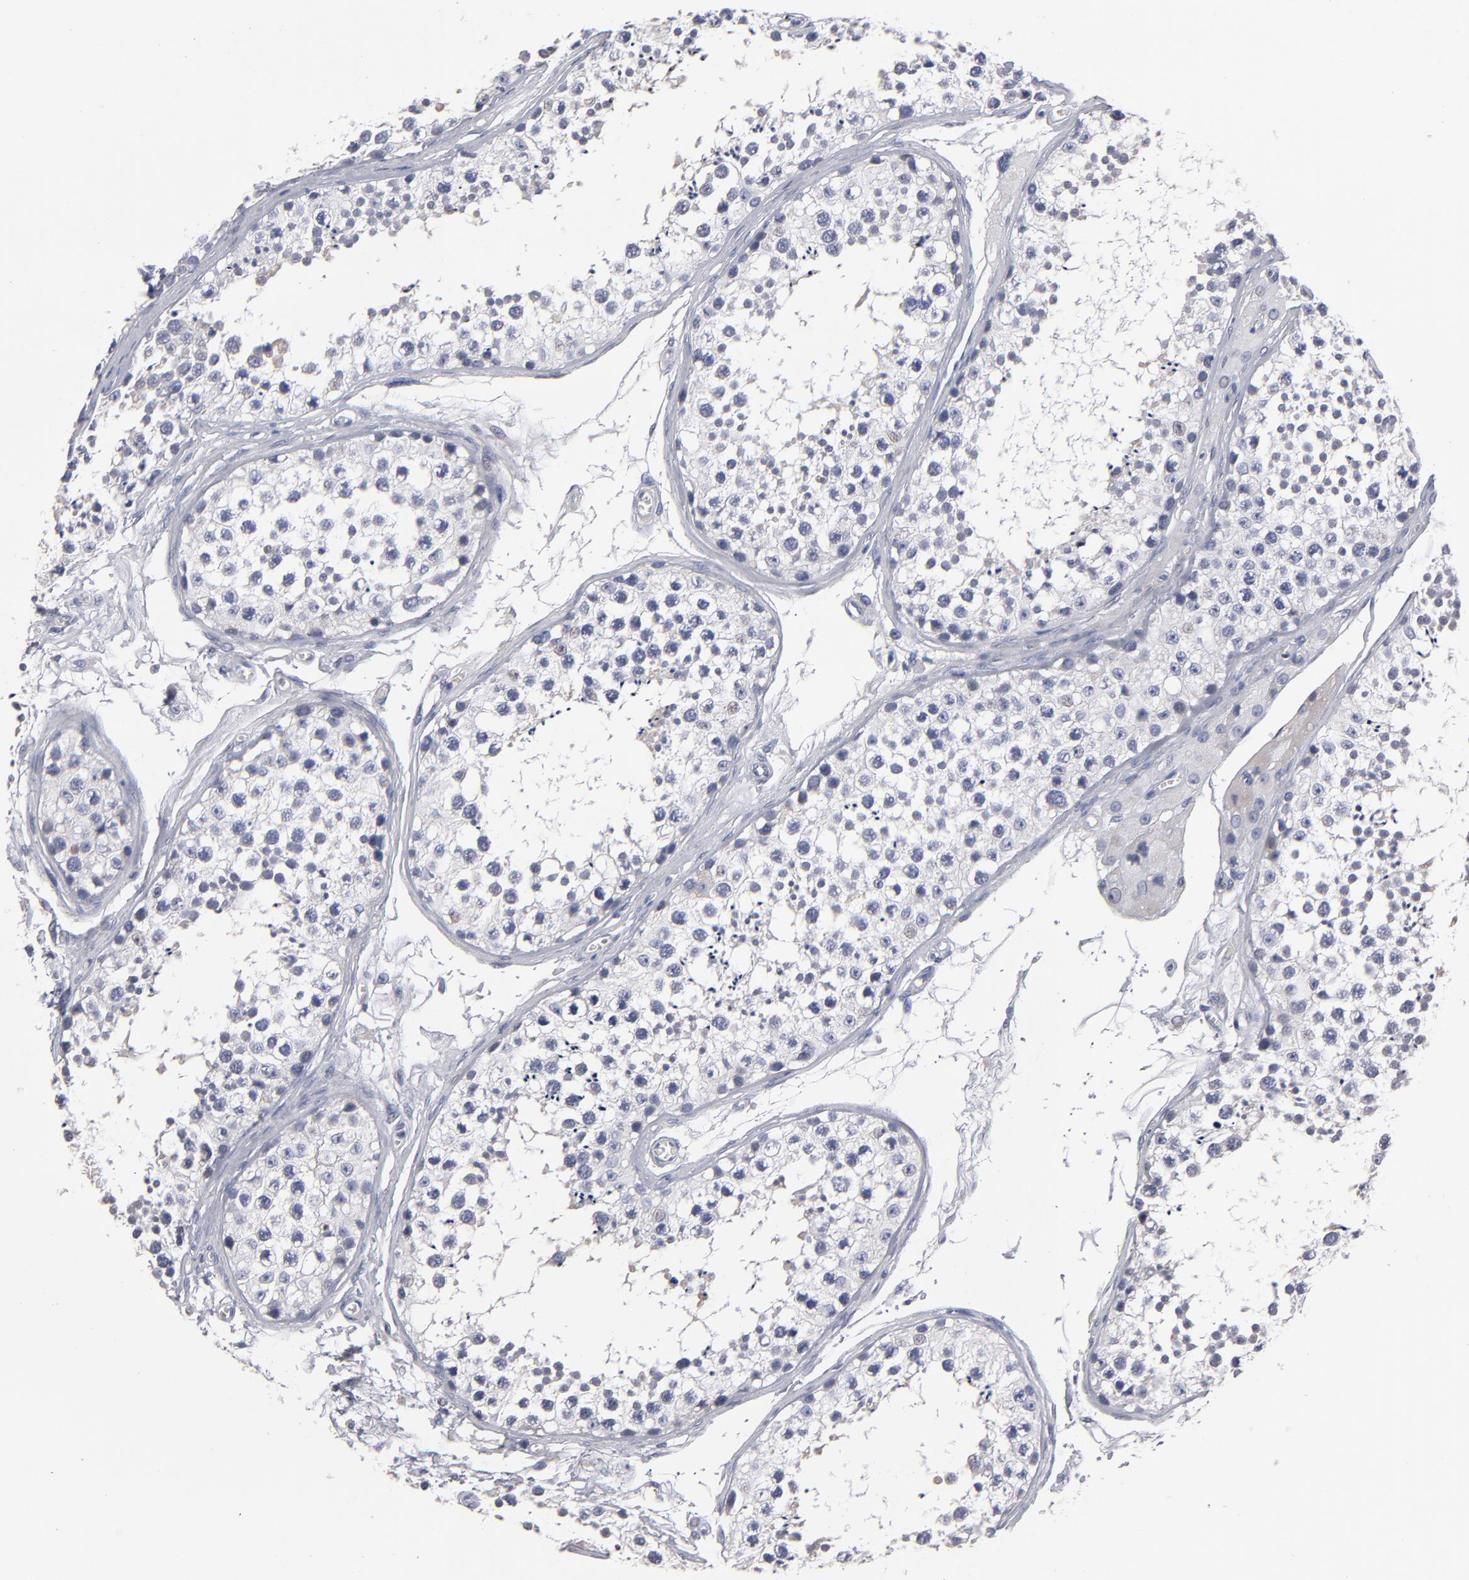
{"staining": {"intensity": "weak", "quantity": "<25%", "location": "cytoplasmic/membranous"}, "tissue": "testis", "cell_type": "Cells in seminiferous ducts", "image_type": "normal", "snomed": [{"axis": "morphology", "description": "Normal tissue, NOS"}, {"axis": "topography", "description": "Testis"}], "caption": "The image shows no staining of cells in seminiferous ducts in unremarkable testis.", "gene": "CCDC80", "patient": {"sex": "male", "age": 57}}